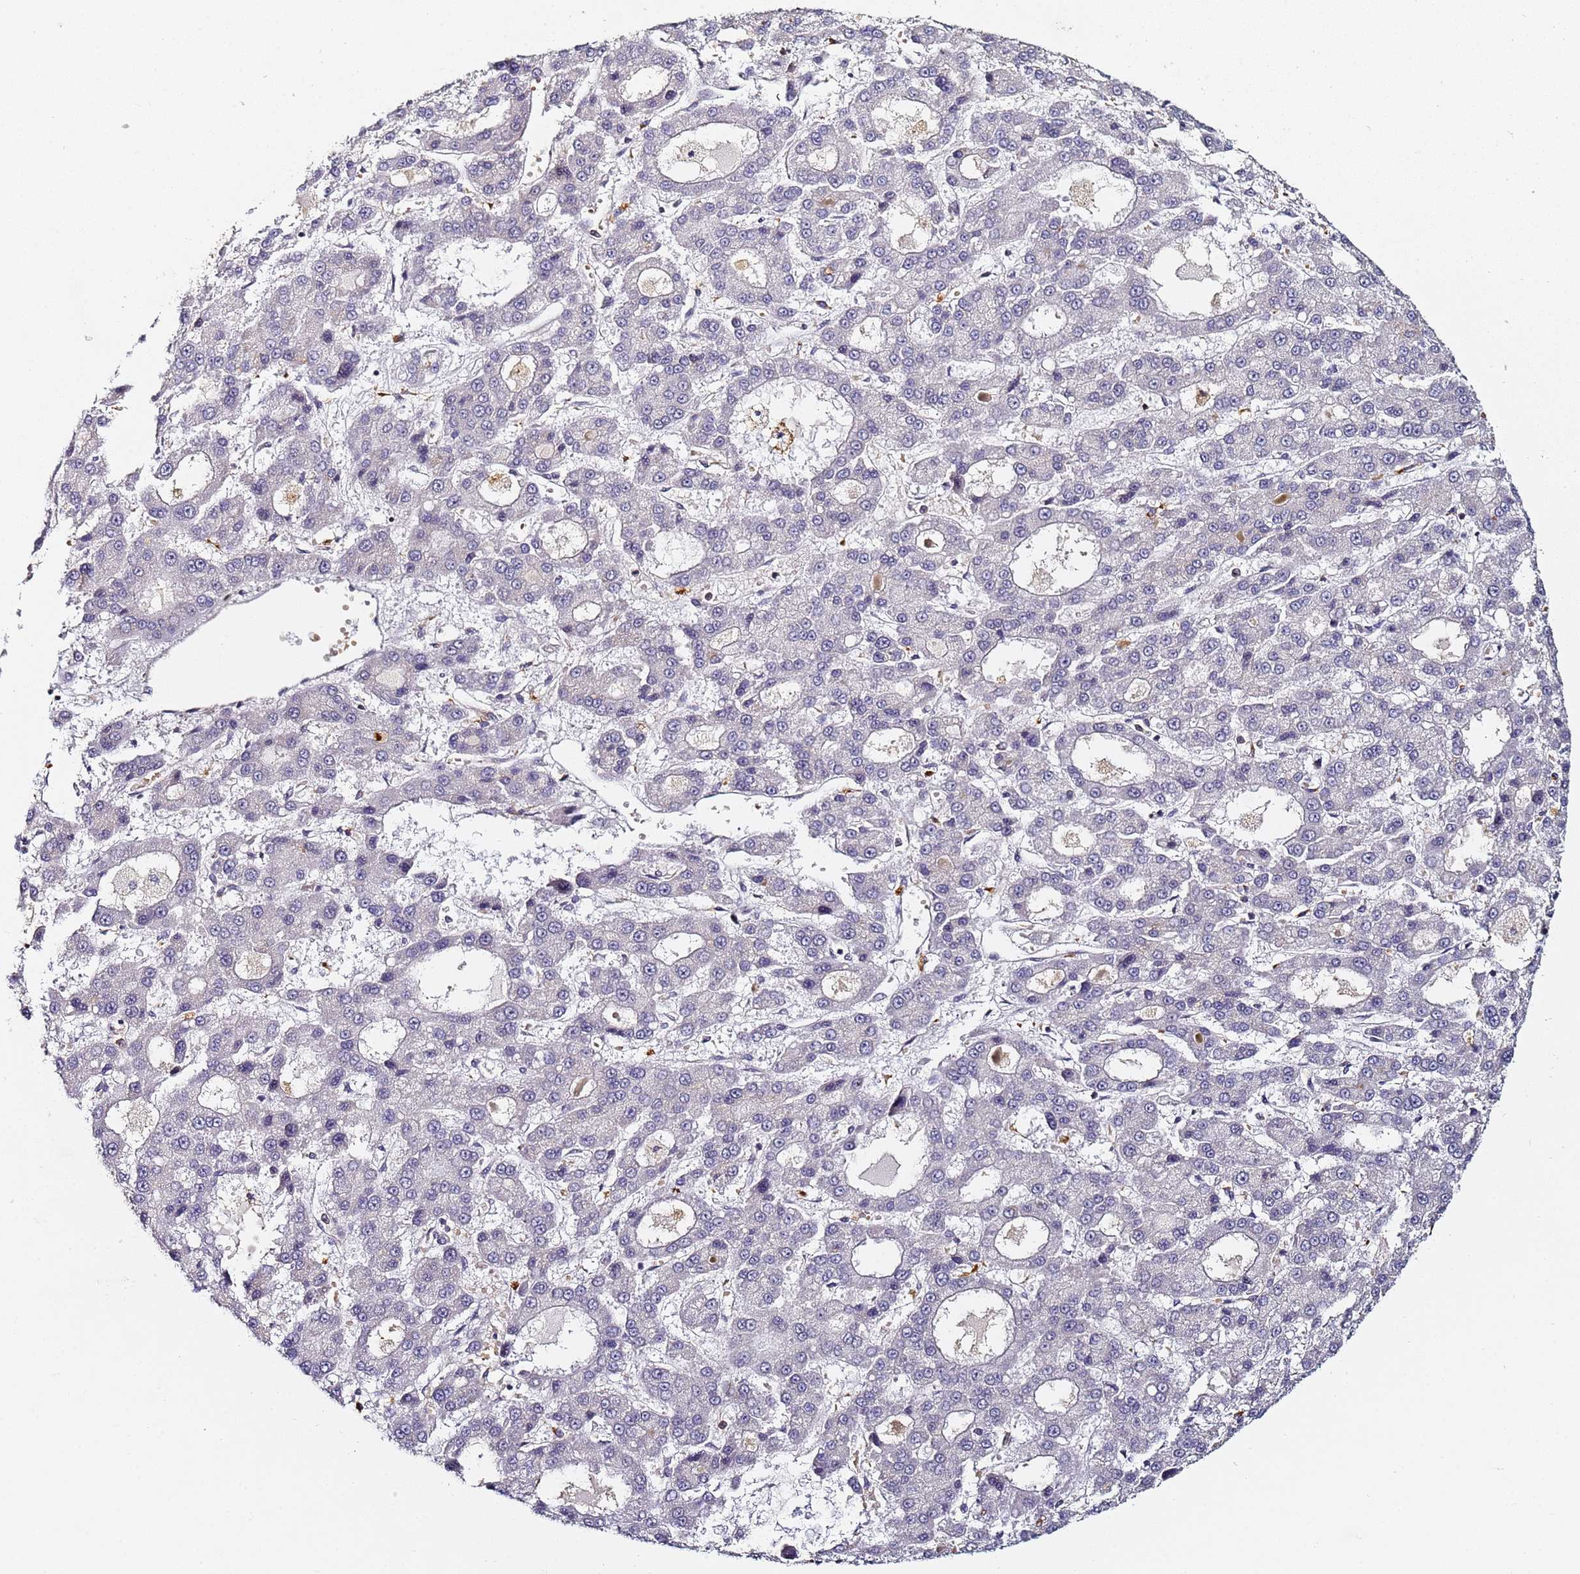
{"staining": {"intensity": "negative", "quantity": "none", "location": "none"}, "tissue": "liver cancer", "cell_type": "Tumor cells", "image_type": "cancer", "snomed": [{"axis": "morphology", "description": "Carcinoma, Hepatocellular, NOS"}, {"axis": "topography", "description": "Liver"}], "caption": "There is no significant positivity in tumor cells of liver cancer.", "gene": "HMCES", "patient": {"sex": "male", "age": 70}}